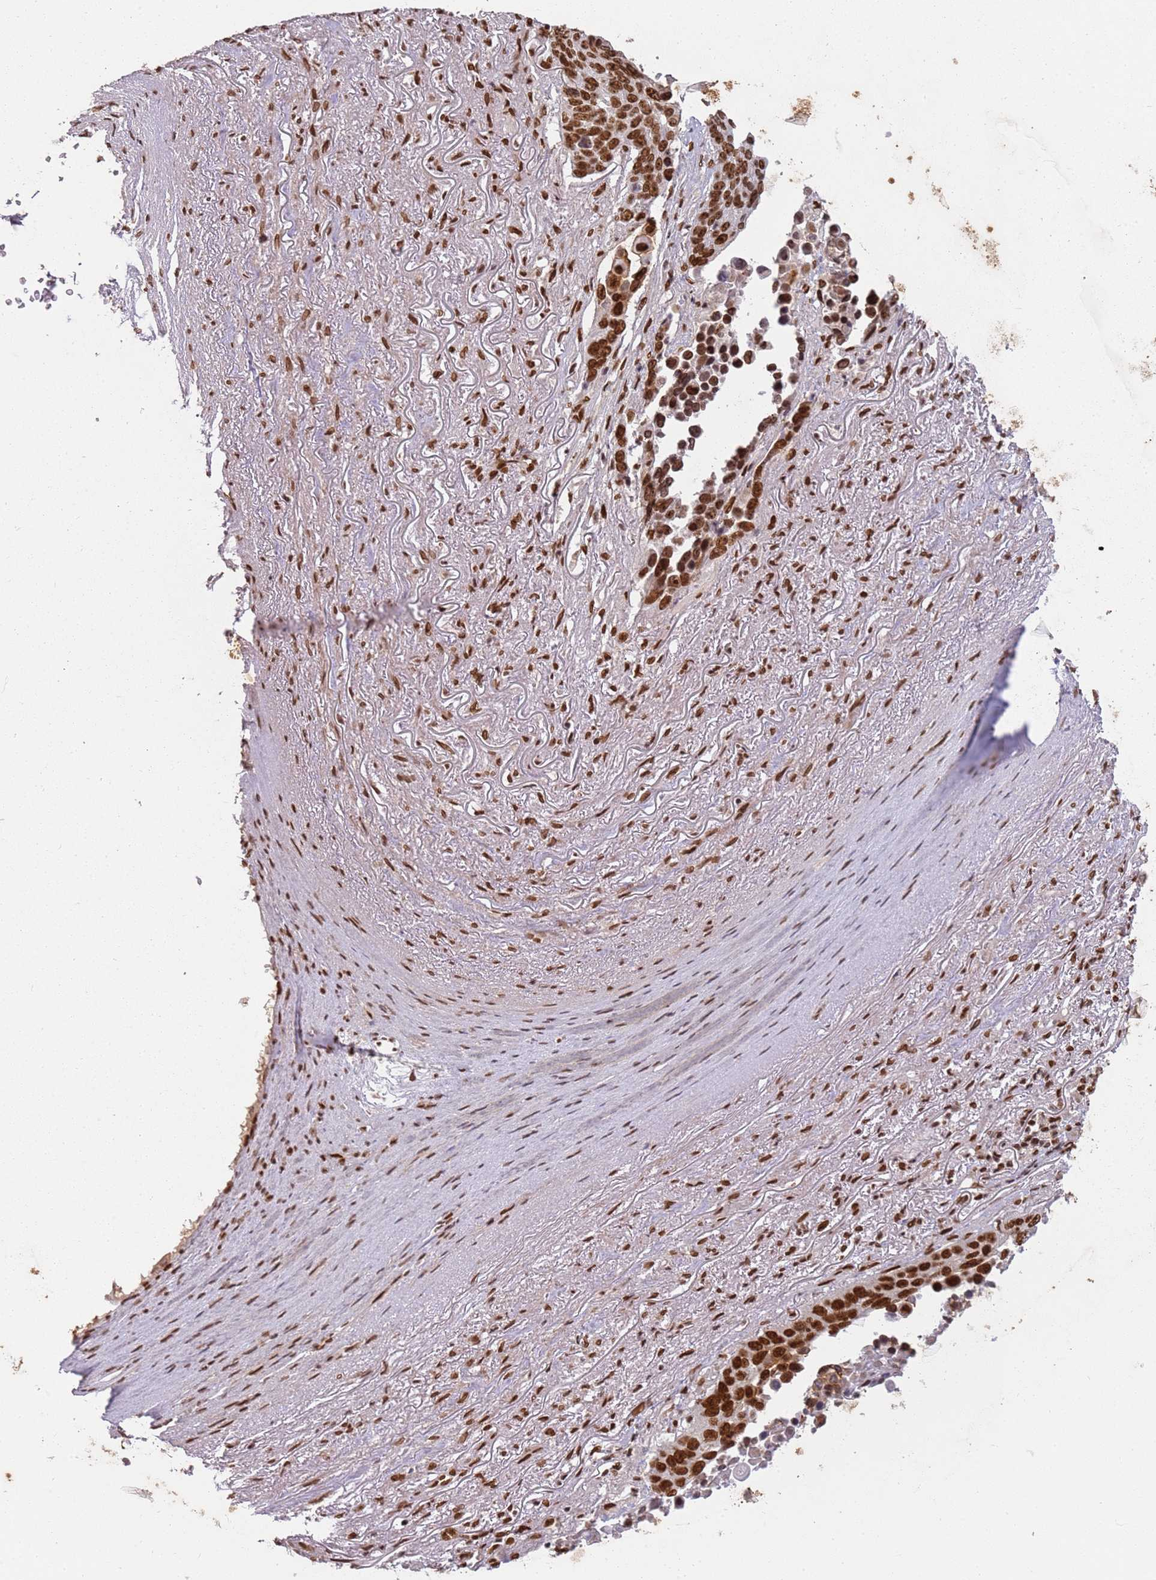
{"staining": {"intensity": "strong", "quantity": ">75%", "location": "nuclear"}, "tissue": "lung cancer", "cell_type": "Tumor cells", "image_type": "cancer", "snomed": [{"axis": "morphology", "description": "Normal tissue, NOS"}, {"axis": "morphology", "description": "Squamous cell carcinoma, NOS"}, {"axis": "topography", "description": "Lymph node"}, {"axis": "topography", "description": "Lung"}], "caption": "Human lung squamous cell carcinoma stained with a protein marker exhibits strong staining in tumor cells.", "gene": "TENT4A", "patient": {"sex": "male", "age": 66}}